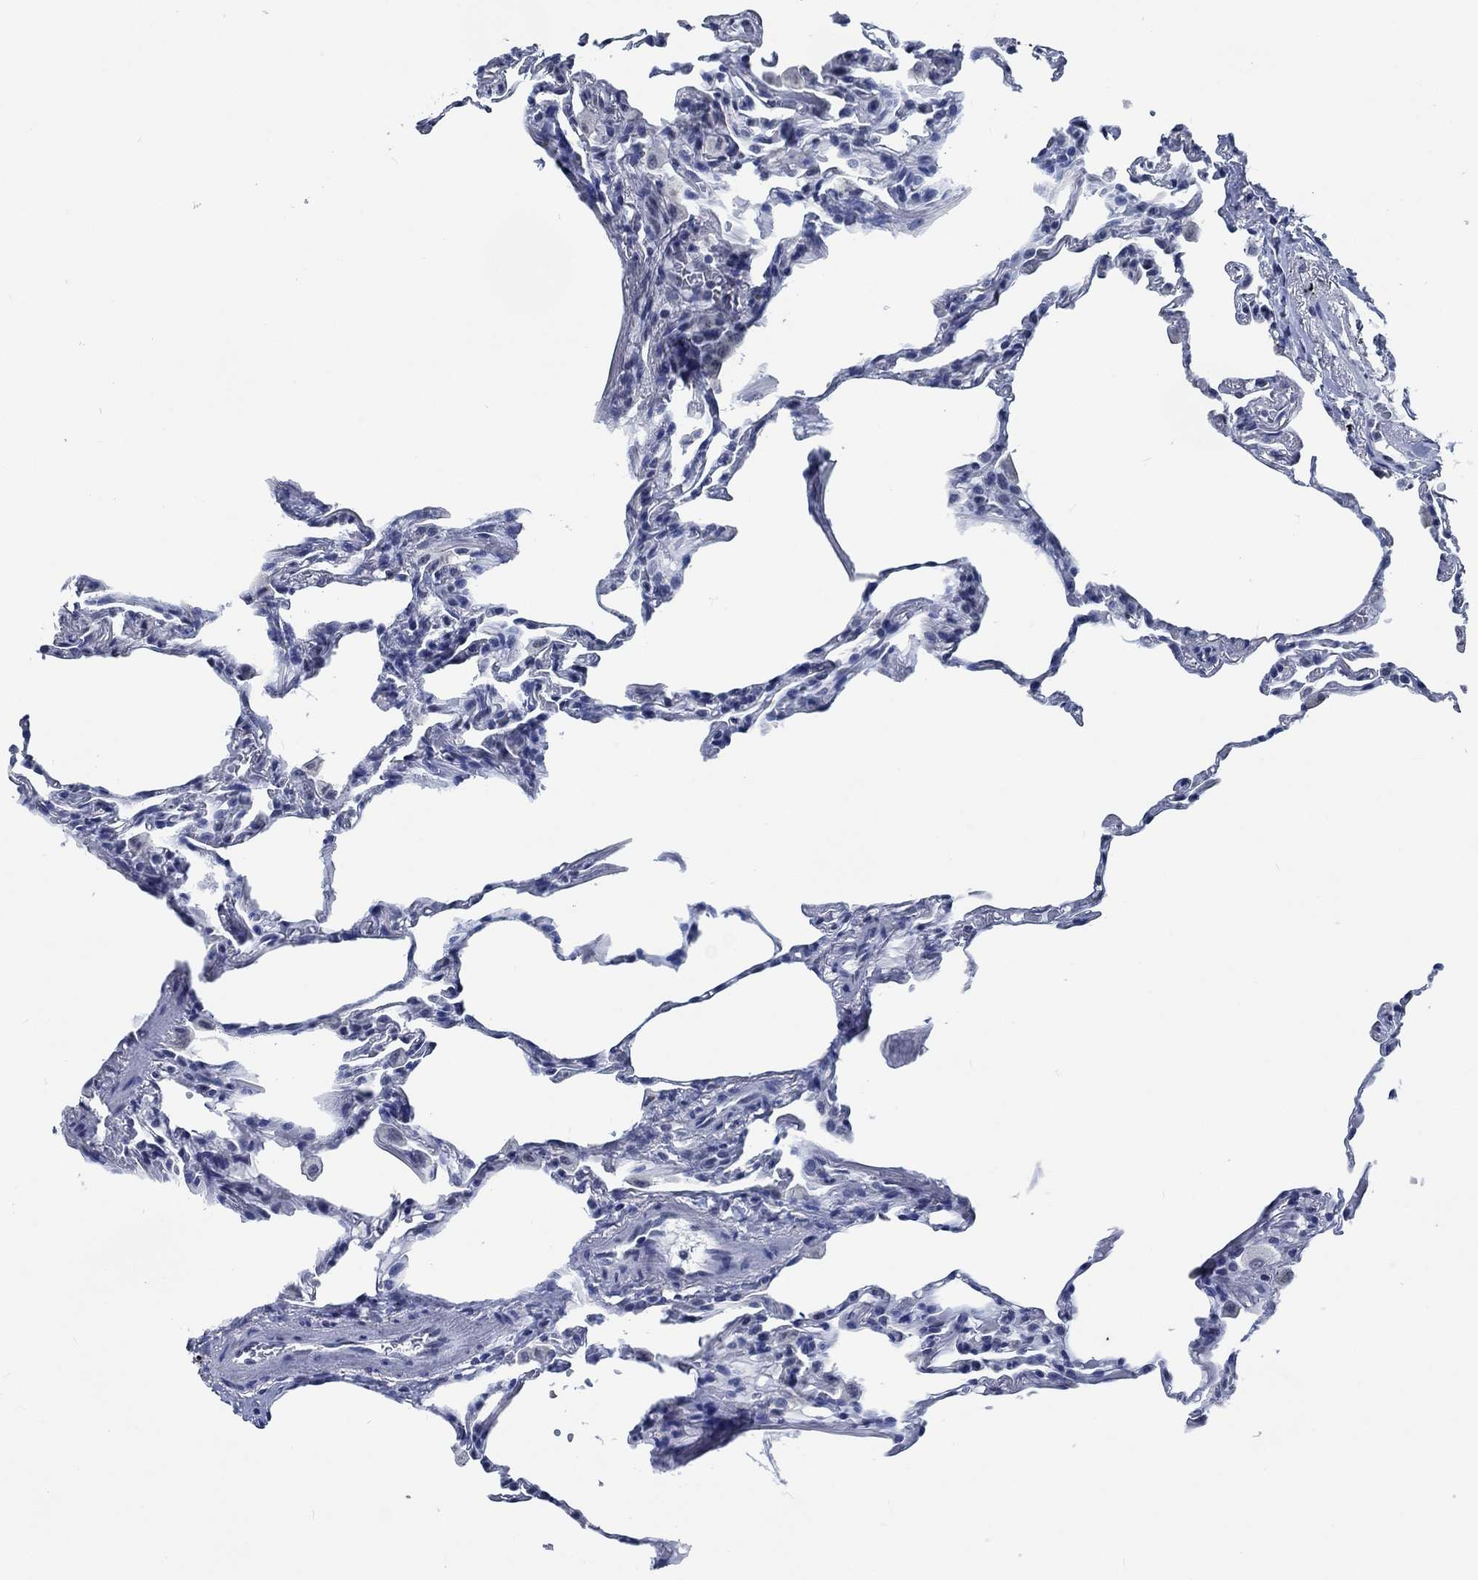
{"staining": {"intensity": "negative", "quantity": "none", "location": "none"}, "tissue": "lung", "cell_type": "Alveolar cells", "image_type": "normal", "snomed": [{"axis": "morphology", "description": "Normal tissue, NOS"}, {"axis": "topography", "description": "Lung"}], "caption": "Lung was stained to show a protein in brown. There is no significant staining in alveolar cells.", "gene": "OBSCN", "patient": {"sex": "female", "age": 57}}